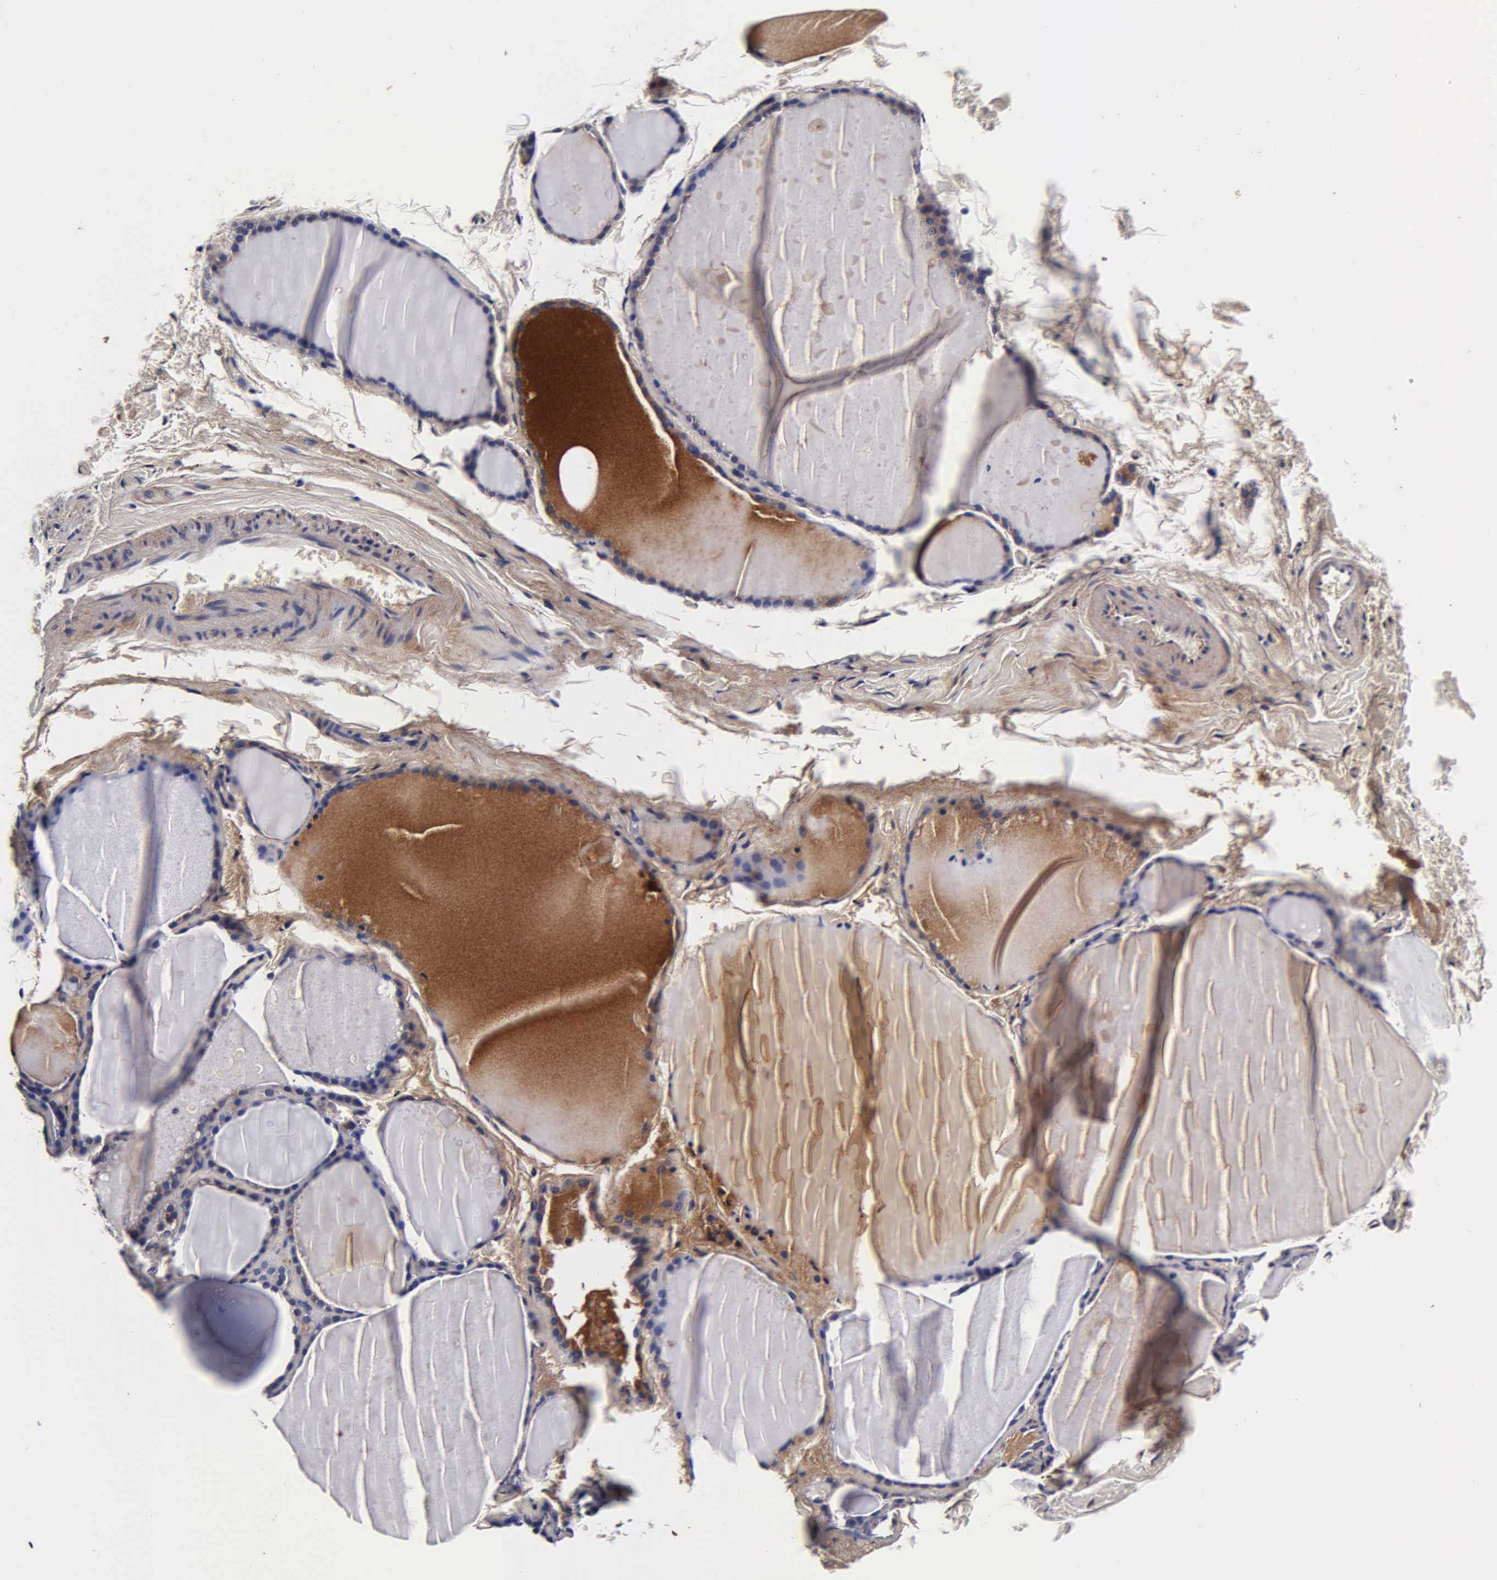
{"staining": {"intensity": "moderate", "quantity": "25%-75%", "location": "cytoplasmic/membranous"}, "tissue": "thyroid gland", "cell_type": "Glandular cells", "image_type": "normal", "snomed": [{"axis": "morphology", "description": "Normal tissue, NOS"}, {"axis": "topography", "description": "Thyroid gland"}], "caption": "The photomicrograph demonstrates immunohistochemical staining of normal thyroid gland. There is moderate cytoplasmic/membranous positivity is appreciated in approximately 25%-75% of glandular cells. The staining was performed using DAB (3,3'-diaminobenzidine), with brown indicating positive protein expression. Nuclei are stained blue with hematoxylin.", "gene": "CST3", "patient": {"sex": "male", "age": 76}}